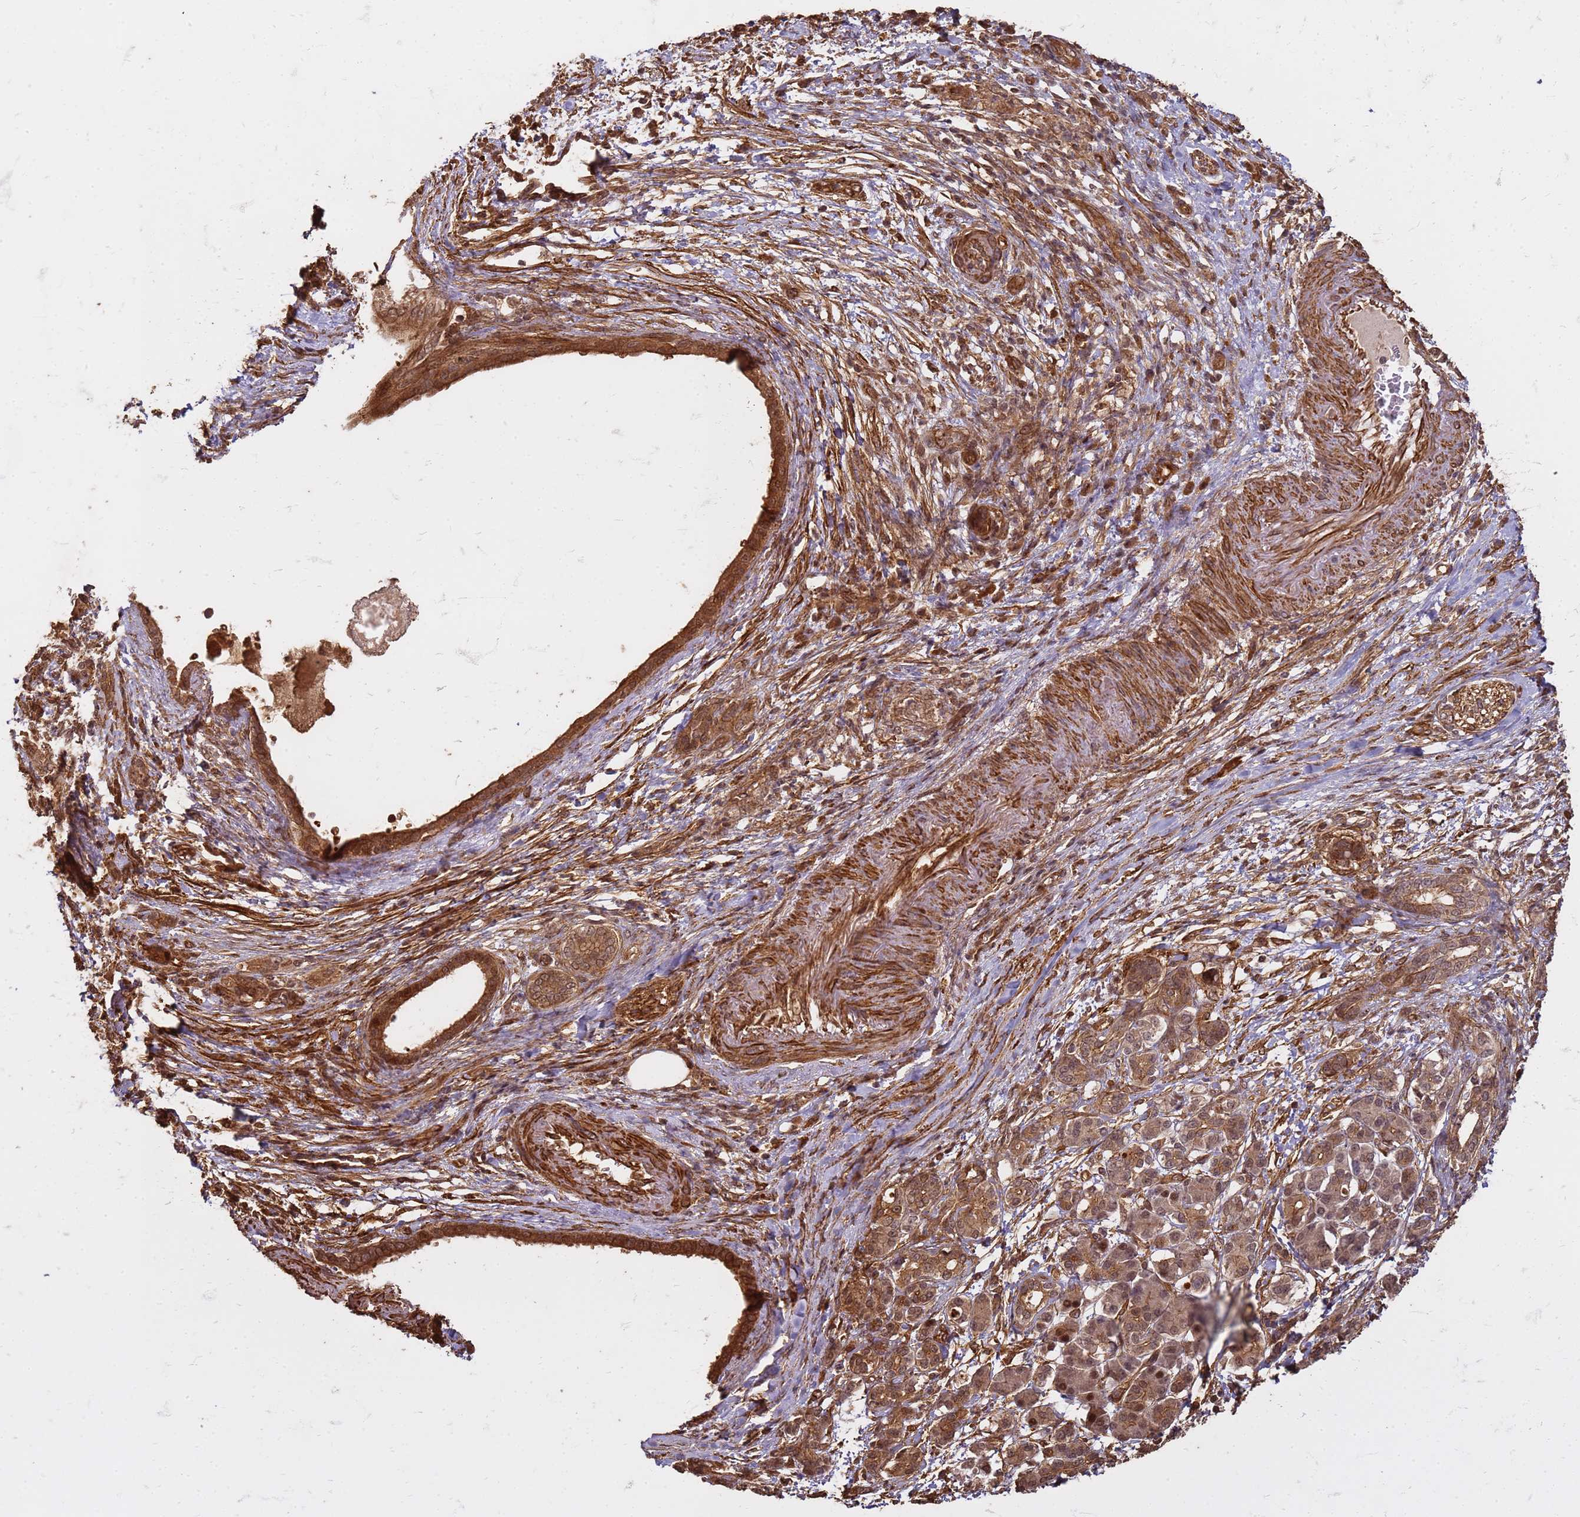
{"staining": {"intensity": "moderate", "quantity": ">75%", "location": "cytoplasmic/membranous"}, "tissue": "pancreatic cancer", "cell_type": "Tumor cells", "image_type": "cancer", "snomed": [{"axis": "morphology", "description": "Adenocarcinoma, NOS"}, {"axis": "topography", "description": "Pancreas"}], "caption": "The photomicrograph reveals staining of pancreatic cancer (adenocarcinoma), revealing moderate cytoplasmic/membranous protein staining (brown color) within tumor cells.", "gene": "KIF26A", "patient": {"sex": "female", "age": 55}}